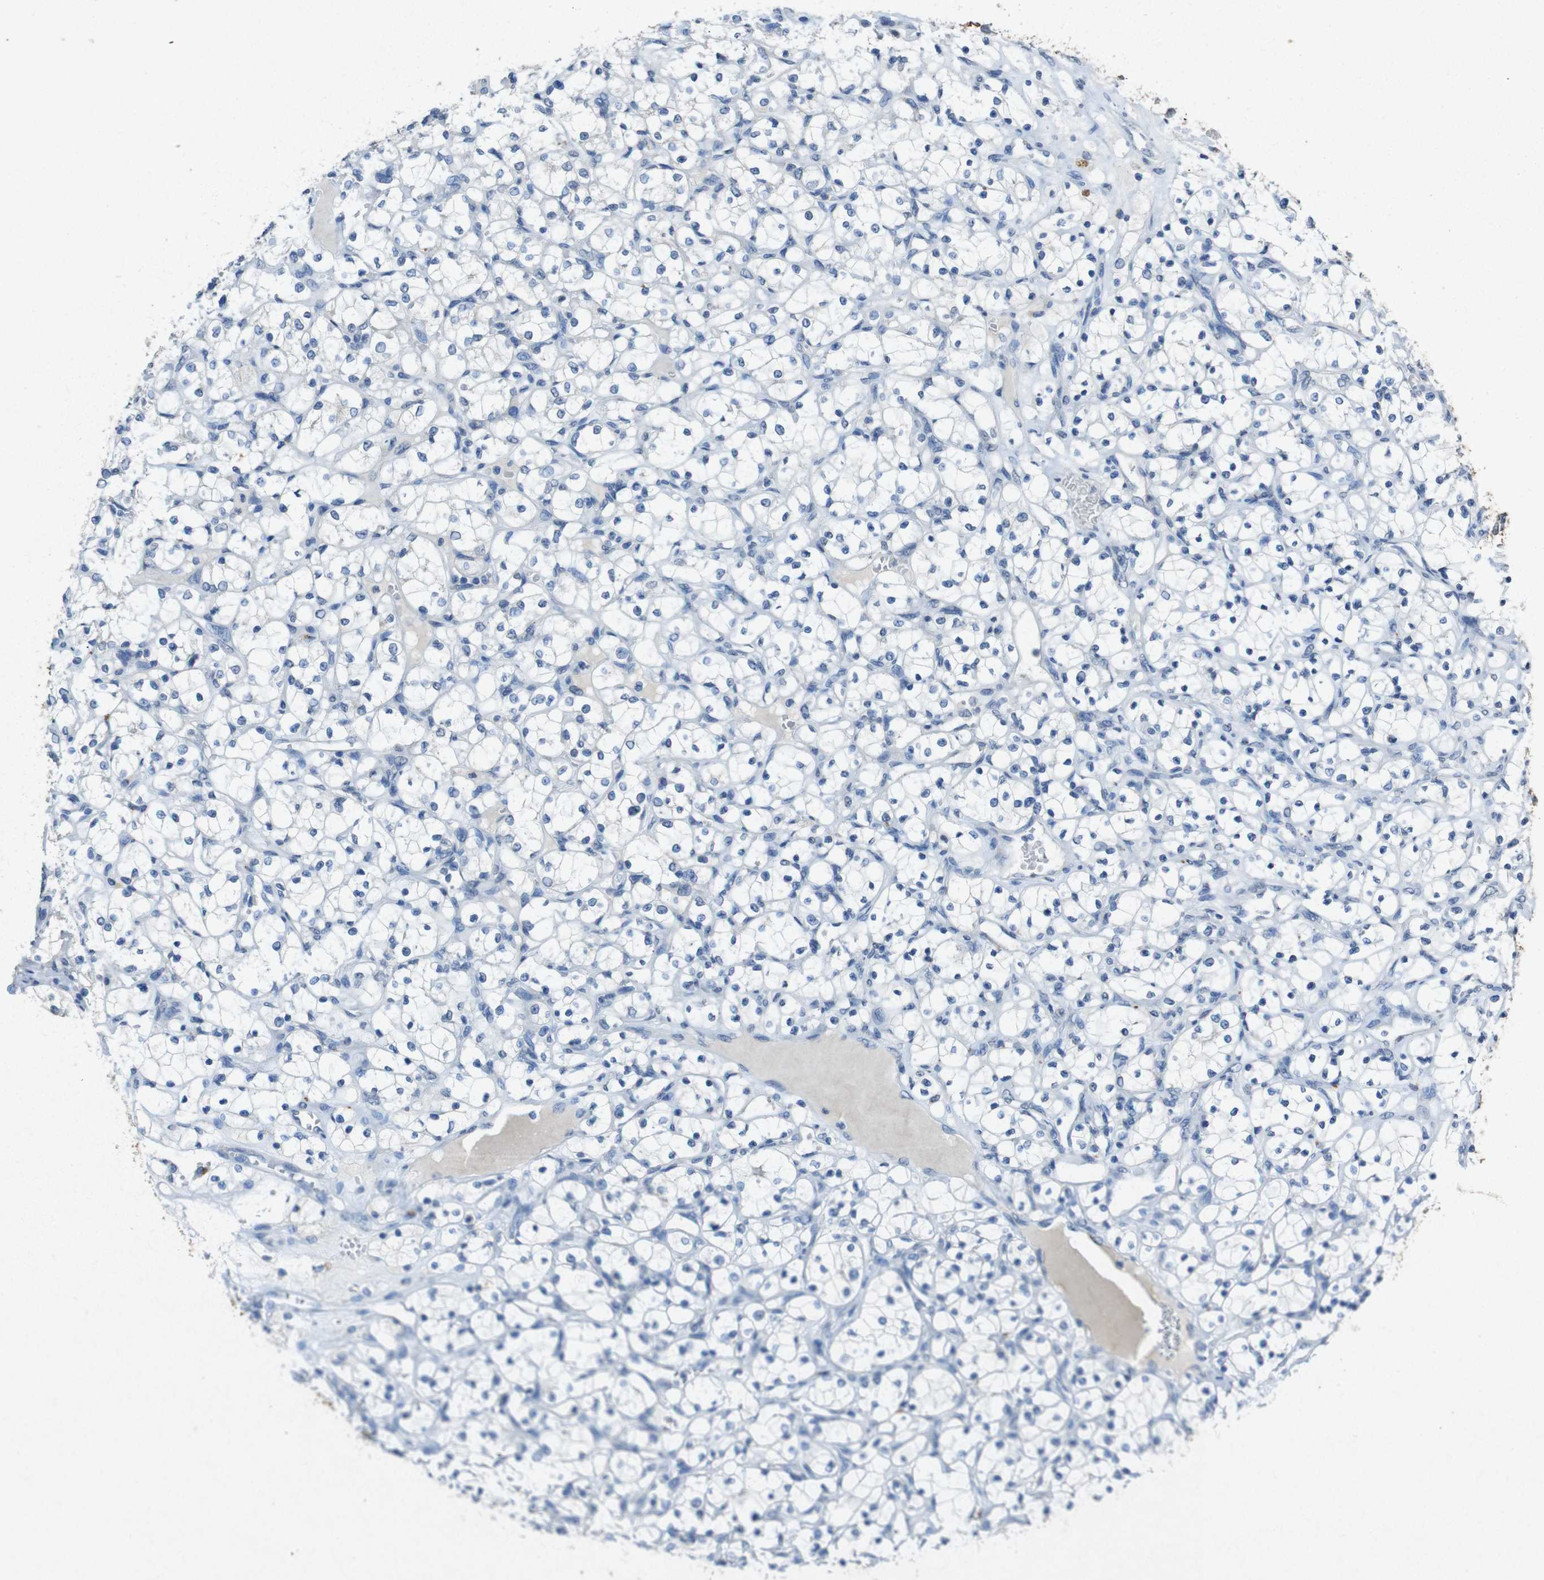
{"staining": {"intensity": "negative", "quantity": "none", "location": "none"}, "tissue": "renal cancer", "cell_type": "Tumor cells", "image_type": "cancer", "snomed": [{"axis": "morphology", "description": "Adenocarcinoma, NOS"}, {"axis": "topography", "description": "Kidney"}], "caption": "A high-resolution image shows immunohistochemistry staining of adenocarcinoma (renal), which reveals no significant positivity in tumor cells.", "gene": "STBD1", "patient": {"sex": "female", "age": 69}}